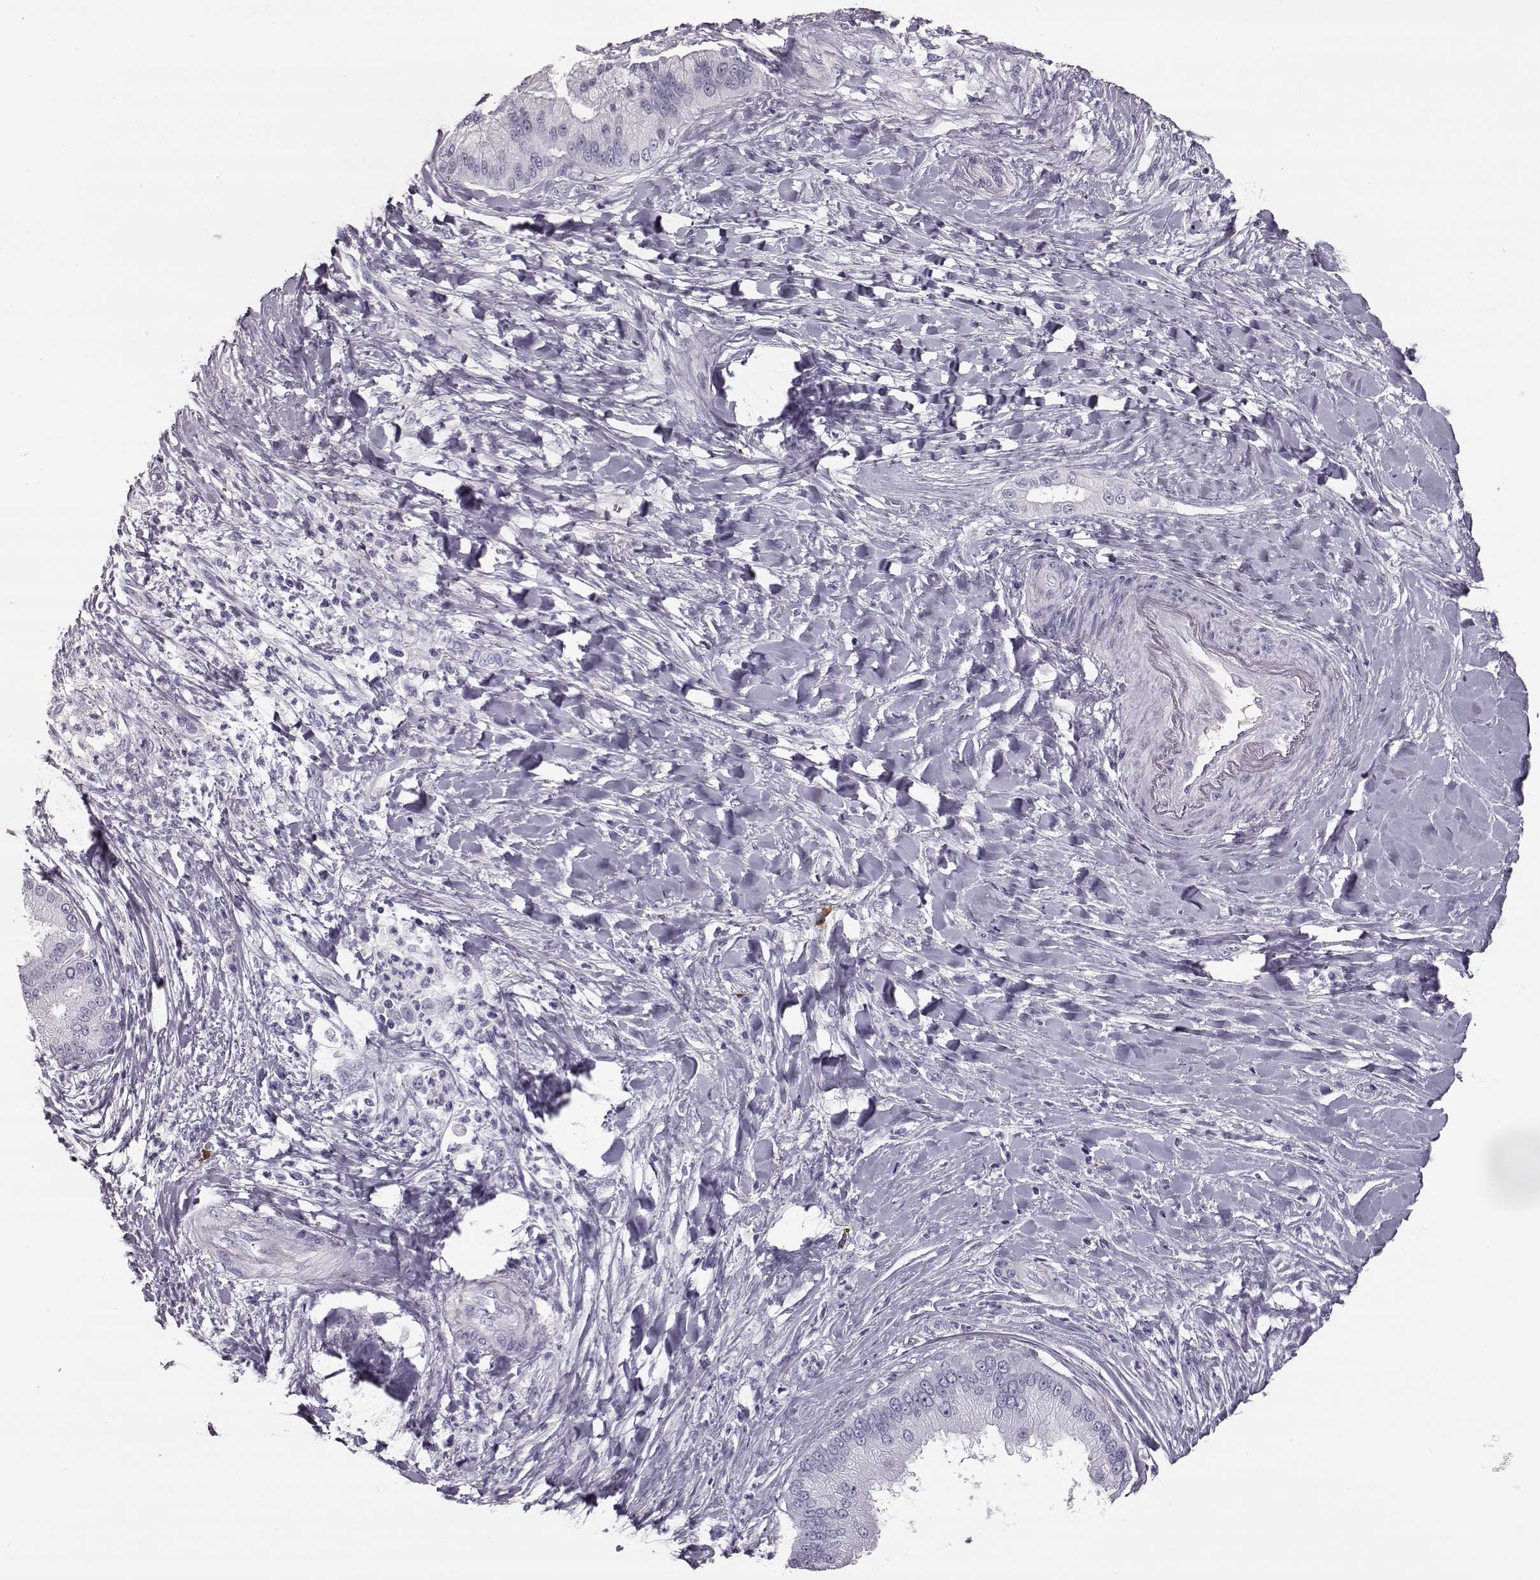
{"staining": {"intensity": "negative", "quantity": "none", "location": "none"}, "tissue": "liver cancer", "cell_type": "Tumor cells", "image_type": "cancer", "snomed": [{"axis": "morphology", "description": "Cholangiocarcinoma"}, {"axis": "topography", "description": "Liver"}], "caption": "DAB immunohistochemical staining of human liver cancer shows no significant expression in tumor cells.", "gene": "CCL19", "patient": {"sex": "female", "age": 54}}